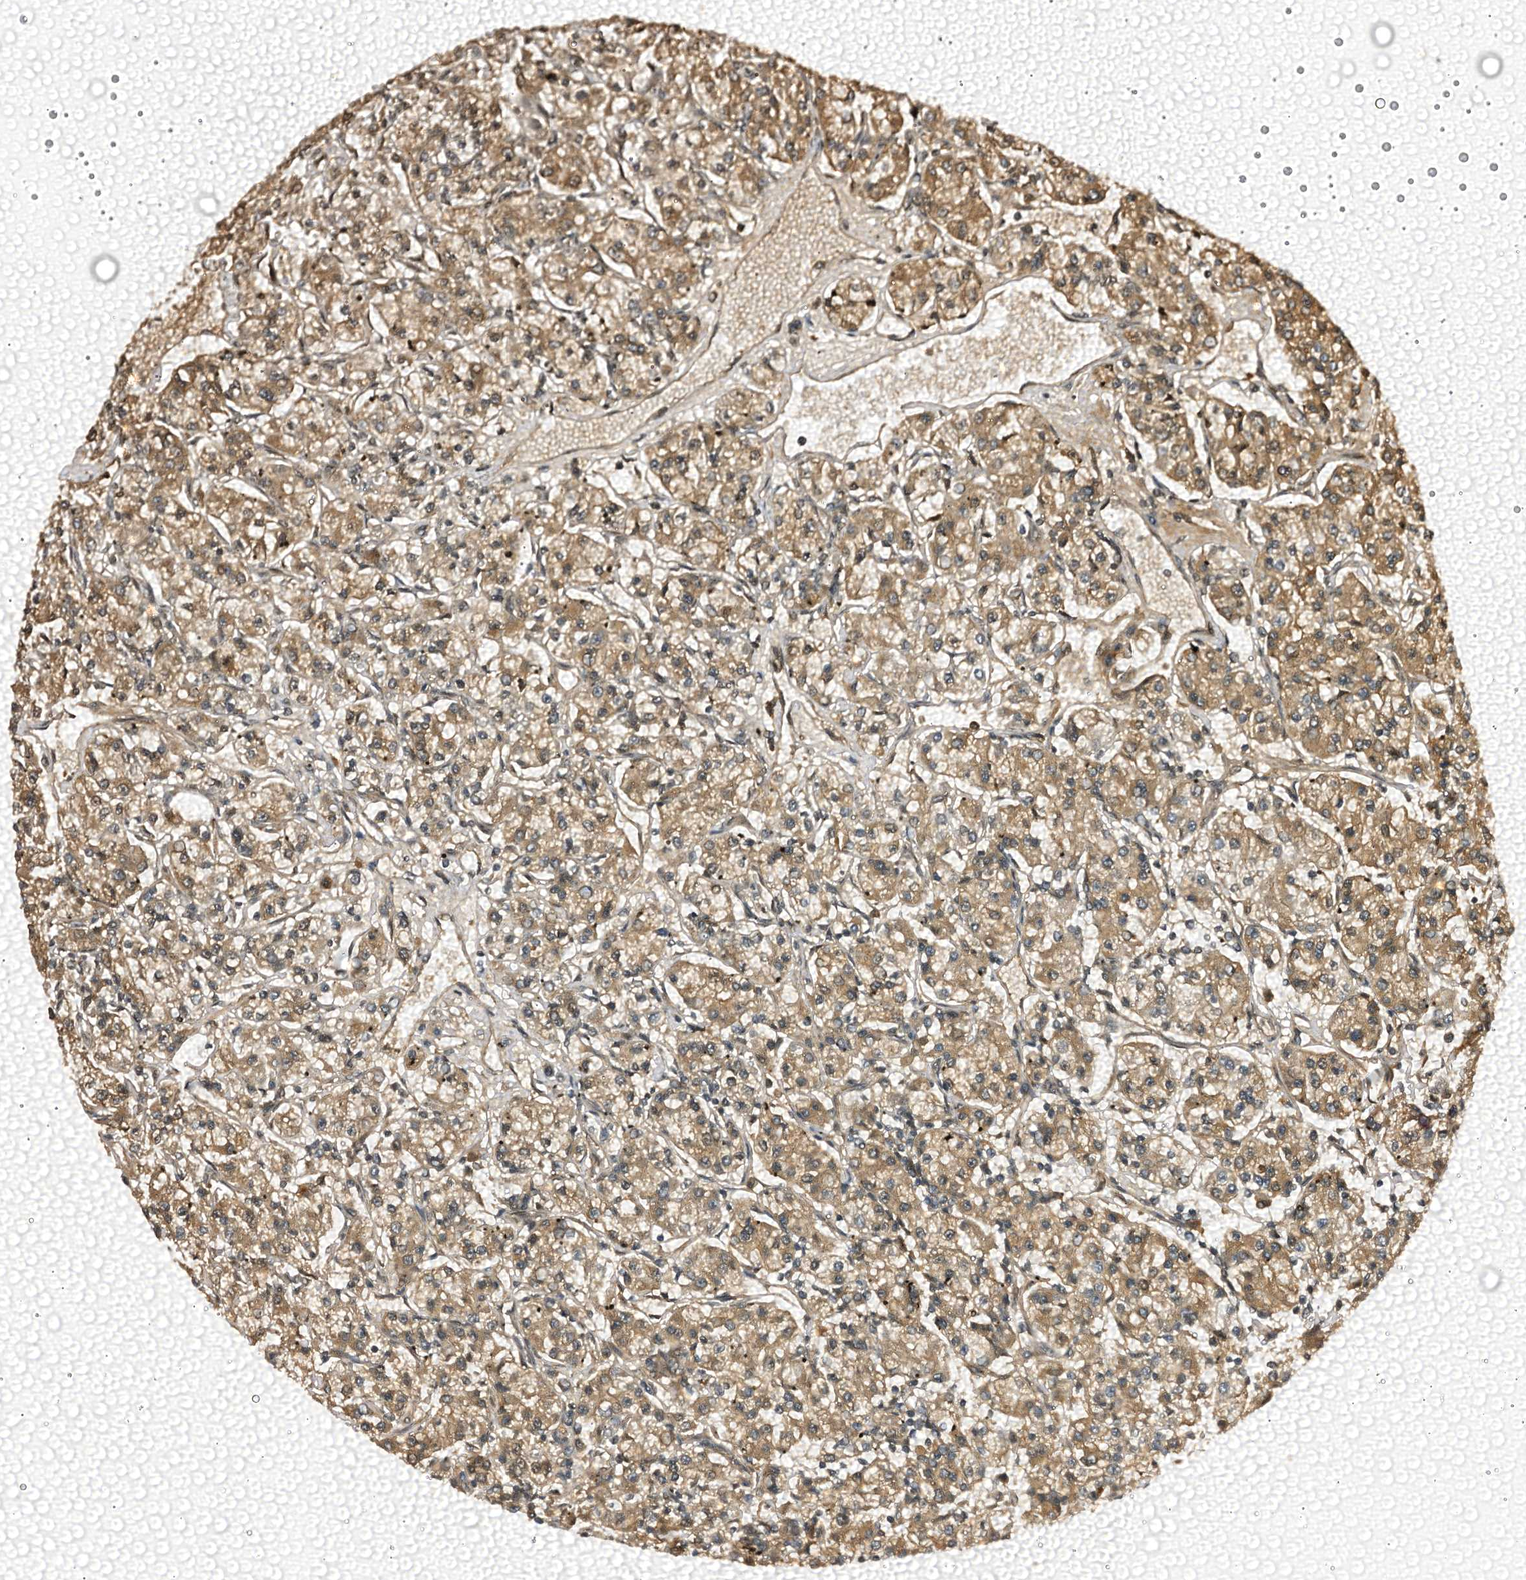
{"staining": {"intensity": "moderate", "quantity": ">75%", "location": "cytoplasmic/membranous"}, "tissue": "renal cancer", "cell_type": "Tumor cells", "image_type": "cancer", "snomed": [{"axis": "morphology", "description": "Adenocarcinoma, NOS"}, {"axis": "topography", "description": "Kidney"}], "caption": "Protein staining shows moderate cytoplasmic/membranous staining in approximately >75% of tumor cells in renal cancer.", "gene": "TRAPPC4", "patient": {"sex": "female", "age": 59}}